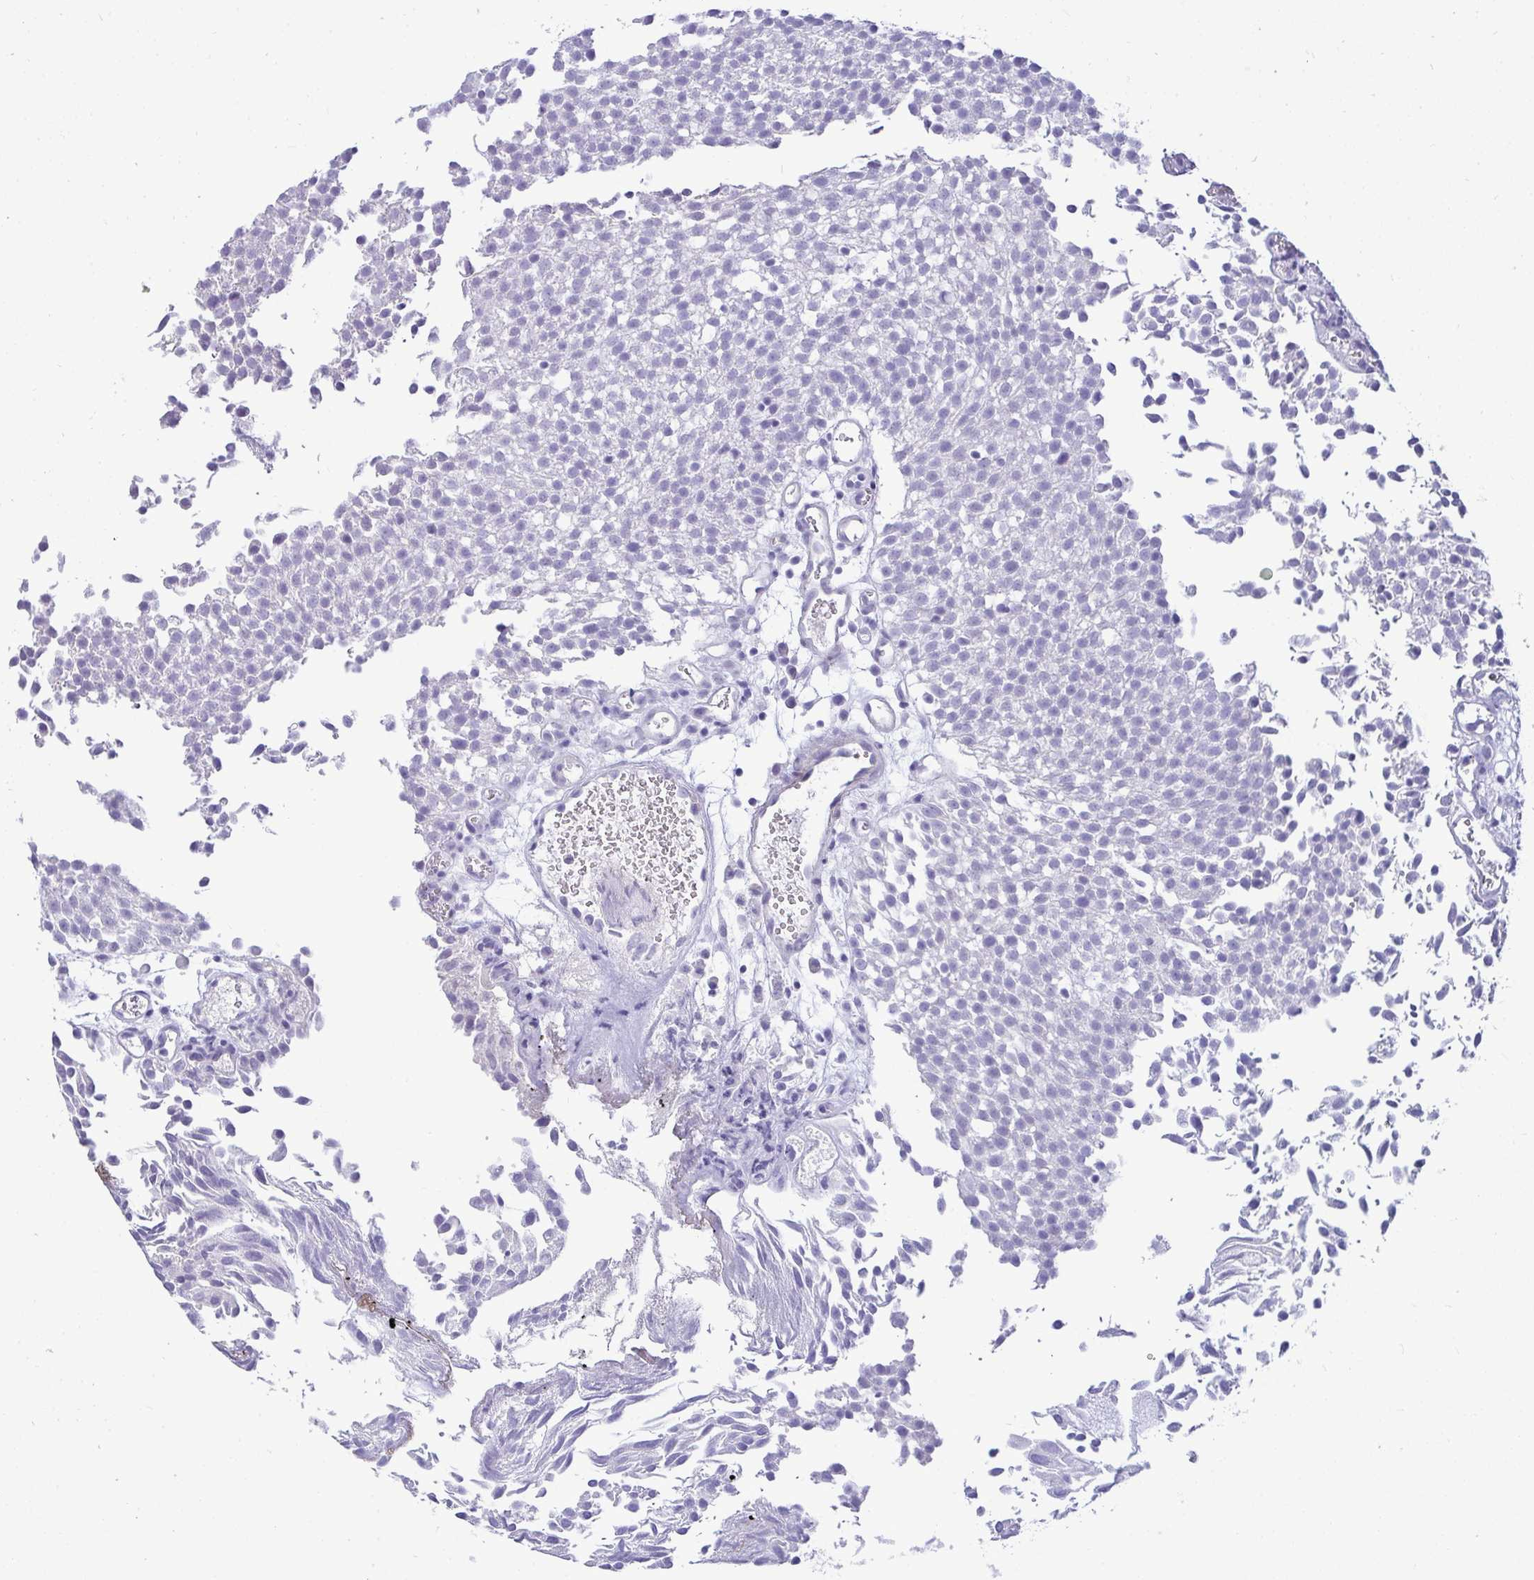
{"staining": {"intensity": "negative", "quantity": "none", "location": "none"}, "tissue": "urothelial cancer", "cell_type": "Tumor cells", "image_type": "cancer", "snomed": [{"axis": "morphology", "description": "Urothelial carcinoma, Low grade"}, {"axis": "topography", "description": "Urinary bladder"}], "caption": "Tumor cells show no significant expression in low-grade urothelial carcinoma.", "gene": "HSPB6", "patient": {"sex": "female", "age": 79}}